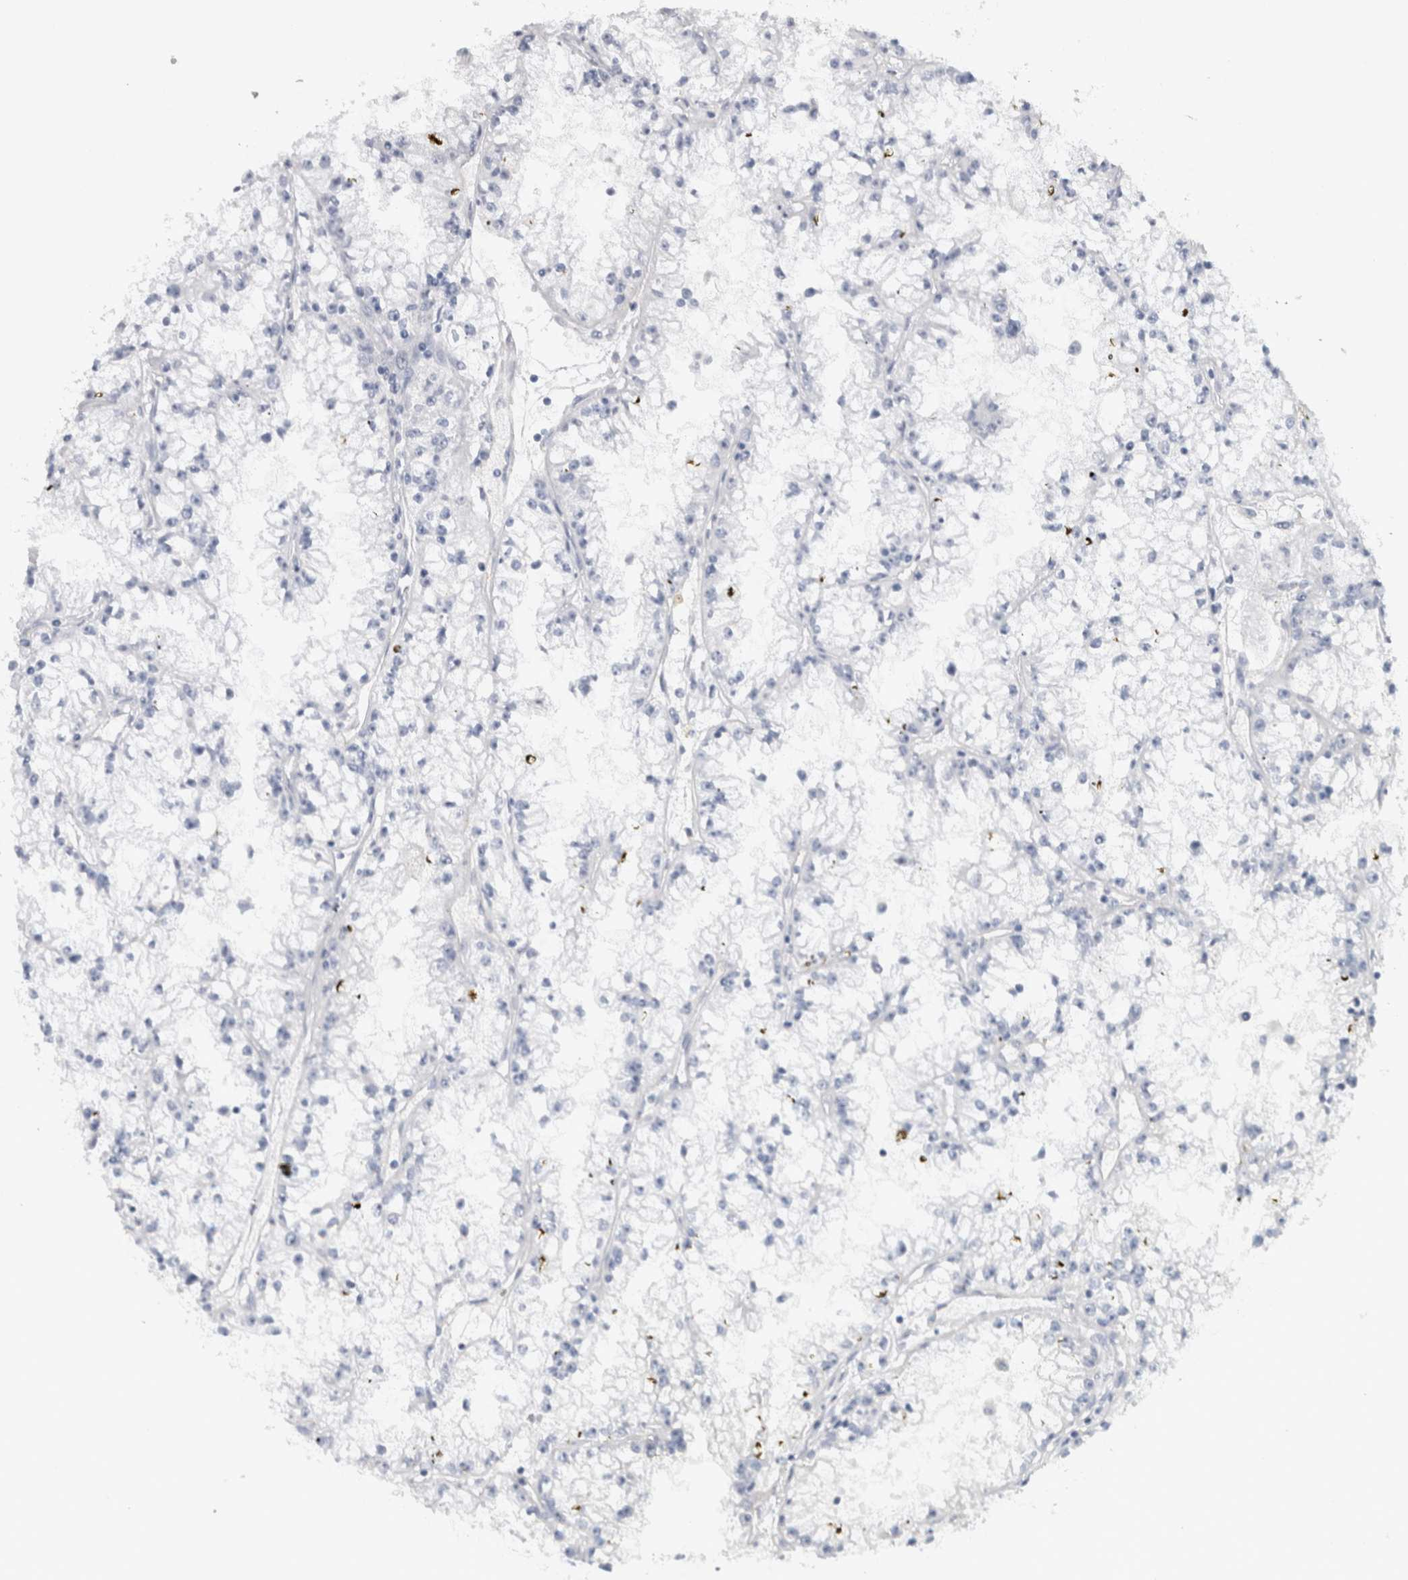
{"staining": {"intensity": "negative", "quantity": "none", "location": "none"}, "tissue": "renal cancer", "cell_type": "Tumor cells", "image_type": "cancer", "snomed": [{"axis": "morphology", "description": "Adenocarcinoma, NOS"}, {"axis": "topography", "description": "Kidney"}], "caption": "Renal cancer was stained to show a protein in brown. There is no significant positivity in tumor cells. Nuclei are stained in blue.", "gene": "TONSL", "patient": {"sex": "male", "age": 56}}